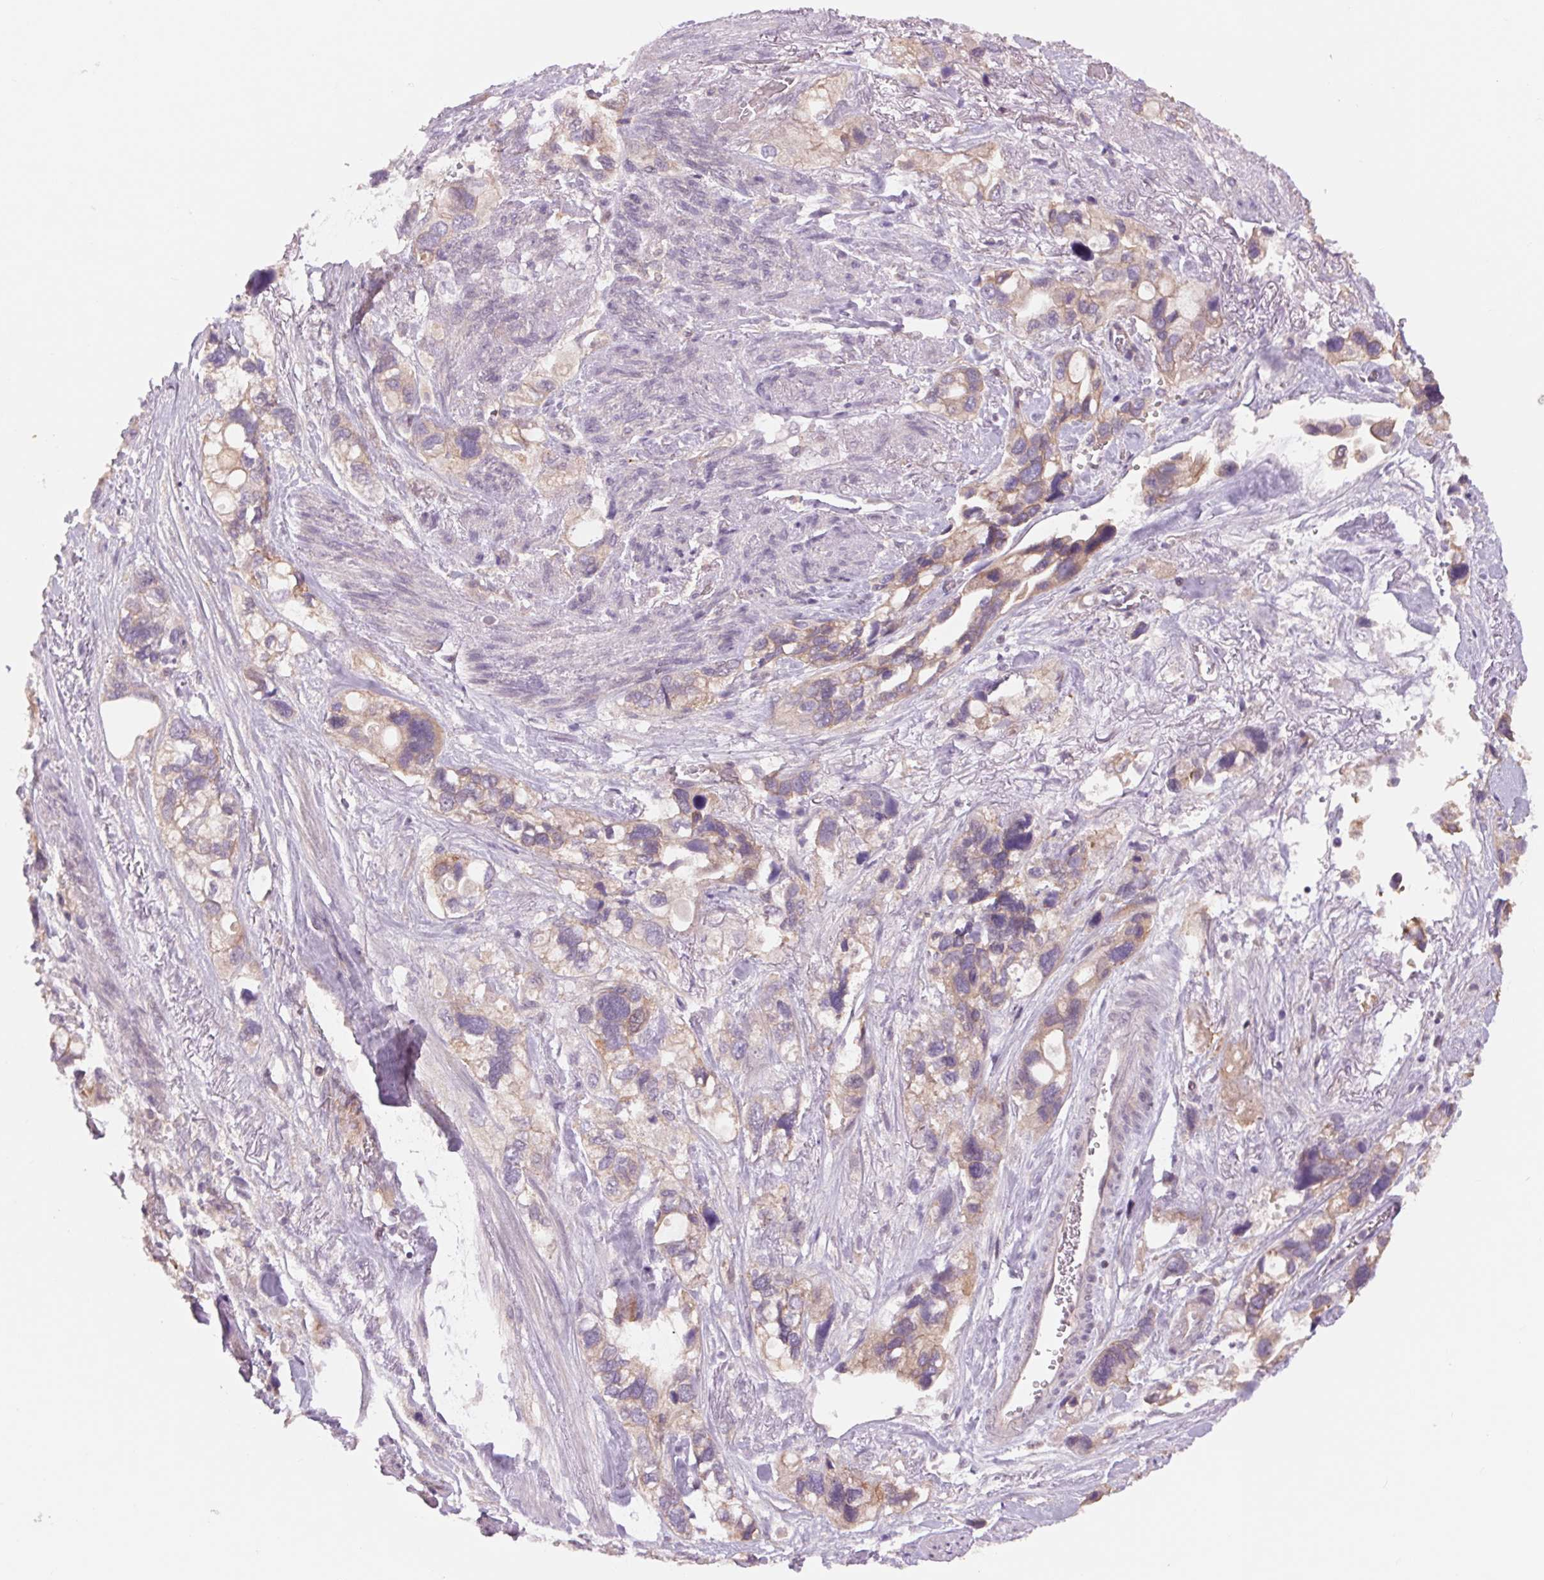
{"staining": {"intensity": "weak", "quantity": "25%-75%", "location": "cytoplasmic/membranous"}, "tissue": "stomach cancer", "cell_type": "Tumor cells", "image_type": "cancer", "snomed": [{"axis": "morphology", "description": "Adenocarcinoma, NOS"}, {"axis": "topography", "description": "Stomach, upper"}], "caption": "A low amount of weak cytoplasmic/membranous positivity is seen in about 25%-75% of tumor cells in stomach cancer tissue.", "gene": "SH3RF2", "patient": {"sex": "female", "age": 81}}